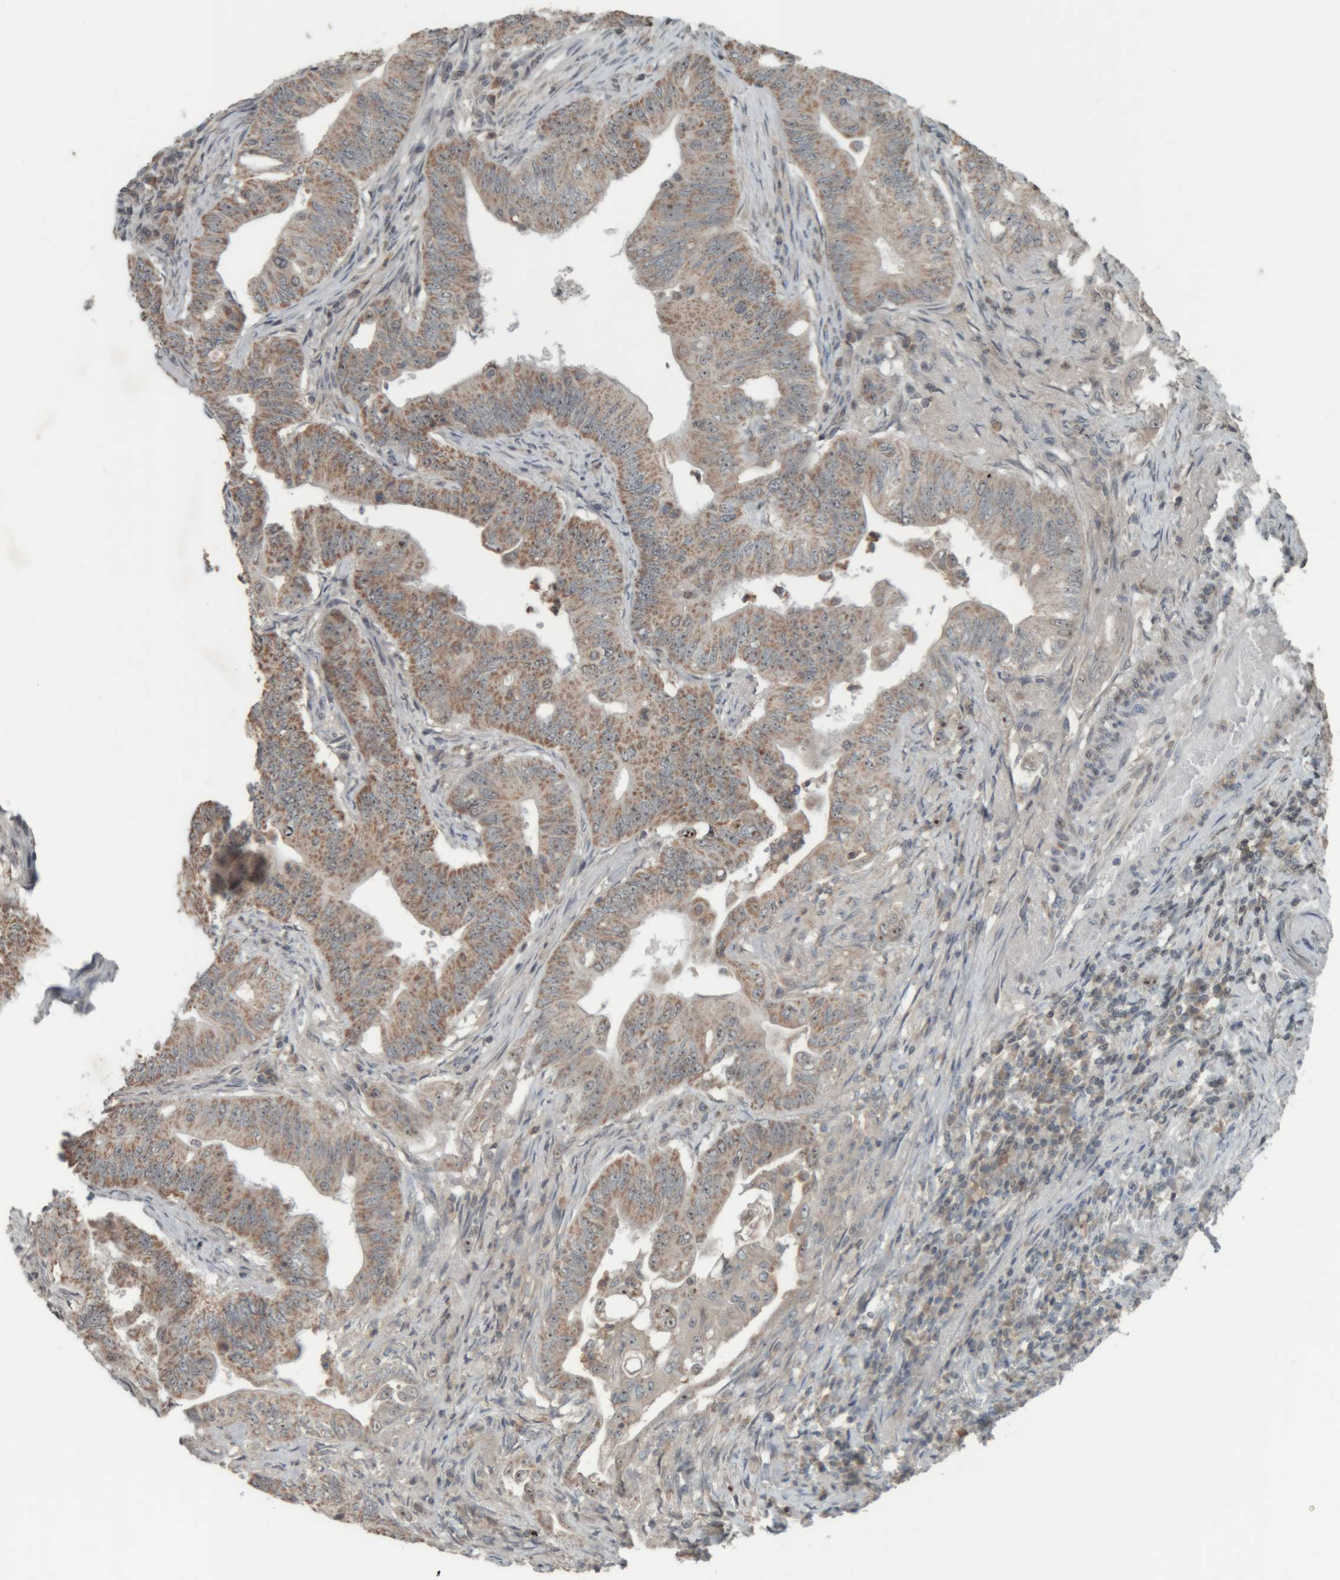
{"staining": {"intensity": "moderate", "quantity": ">75%", "location": "cytoplasmic/membranous,nuclear"}, "tissue": "colorectal cancer", "cell_type": "Tumor cells", "image_type": "cancer", "snomed": [{"axis": "morphology", "description": "Adenoma, NOS"}, {"axis": "morphology", "description": "Adenocarcinoma, NOS"}, {"axis": "topography", "description": "Colon"}], "caption": "The immunohistochemical stain labels moderate cytoplasmic/membranous and nuclear positivity in tumor cells of colorectal cancer (adenocarcinoma) tissue.", "gene": "RPF1", "patient": {"sex": "male", "age": 79}}